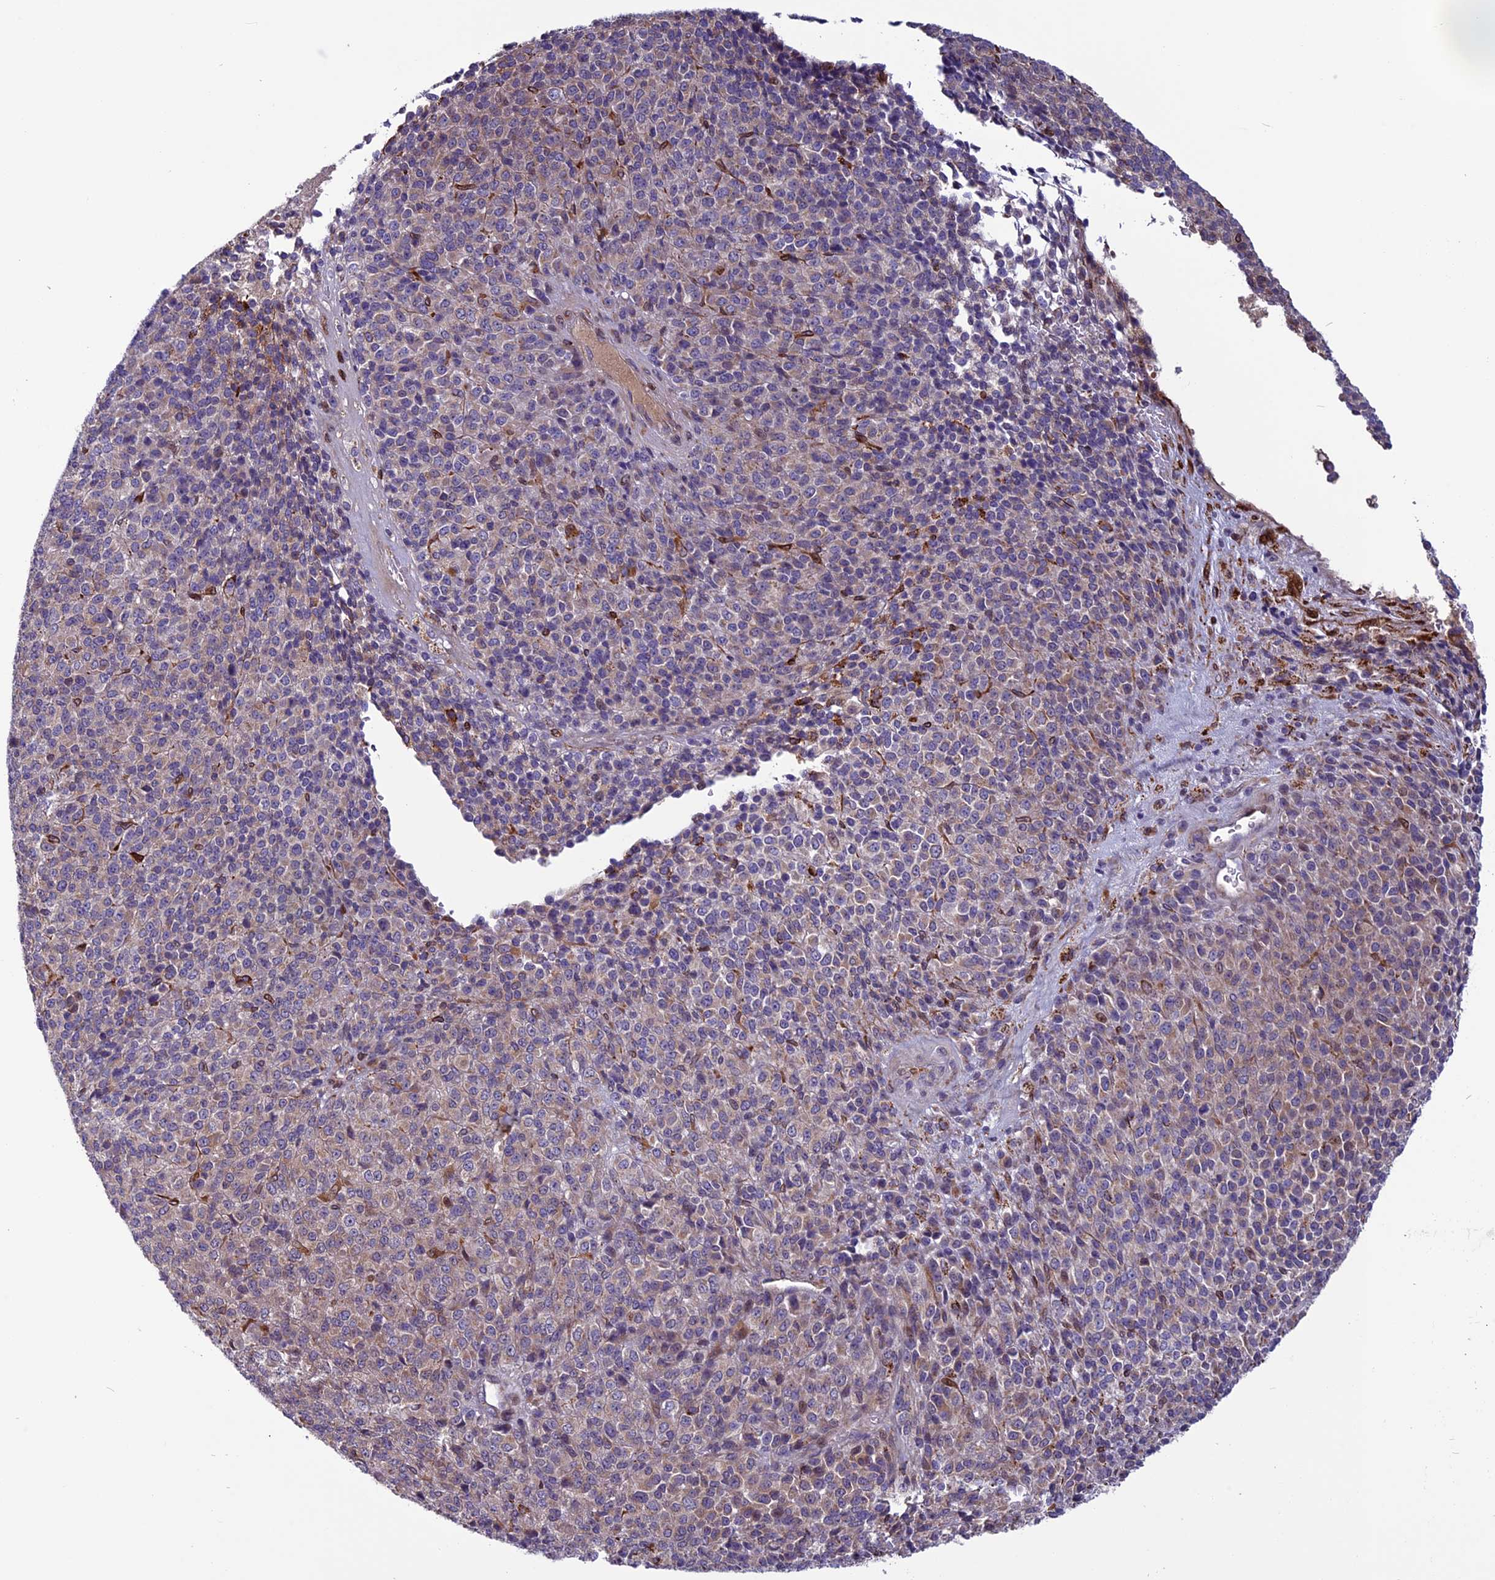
{"staining": {"intensity": "weak", "quantity": "<25%", "location": "cytoplasmic/membranous"}, "tissue": "melanoma", "cell_type": "Tumor cells", "image_type": "cancer", "snomed": [{"axis": "morphology", "description": "Malignant melanoma, Metastatic site"}, {"axis": "topography", "description": "Brain"}], "caption": "Tumor cells are negative for protein expression in human melanoma. (Immunohistochemistry, brightfield microscopy, high magnification).", "gene": "MIEF2", "patient": {"sex": "female", "age": 56}}